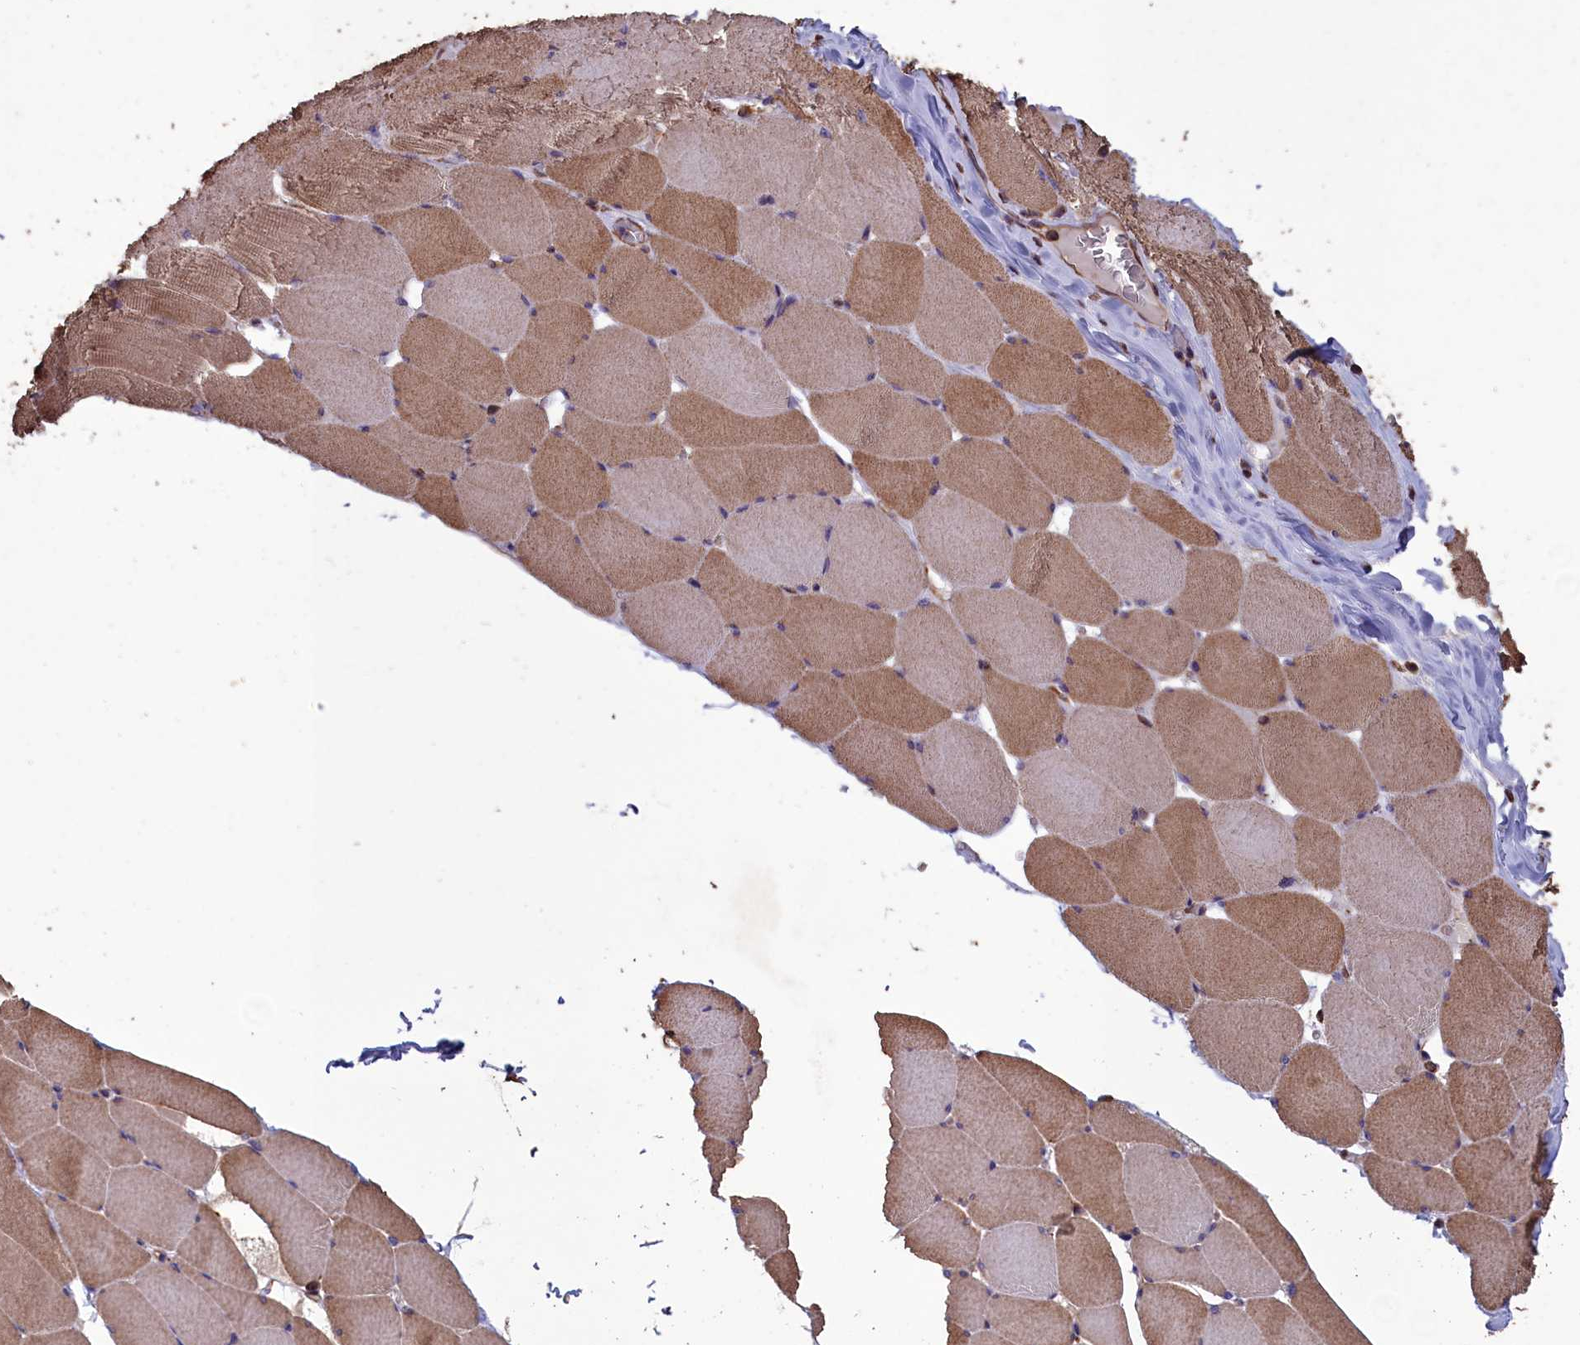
{"staining": {"intensity": "moderate", "quantity": "25%-75%", "location": "cytoplasmic/membranous"}, "tissue": "skeletal muscle", "cell_type": "Myocytes", "image_type": "normal", "snomed": [{"axis": "morphology", "description": "Normal tissue, NOS"}, {"axis": "topography", "description": "Skeletal muscle"}], "caption": "Immunohistochemistry (IHC) (DAB (3,3'-diaminobenzidine)) staining of normal skeletal muscle reveals moderate cytoplasmic/membranous protein positivity in about 25%-75% of myocytes. The protein of interest is stained brown, and the nuclei are stained in blue (DAB IHC with brightfield microscopy, high magnification).", "gene": "DAPK3", "patient": {"sex": "male", "age": 62}}